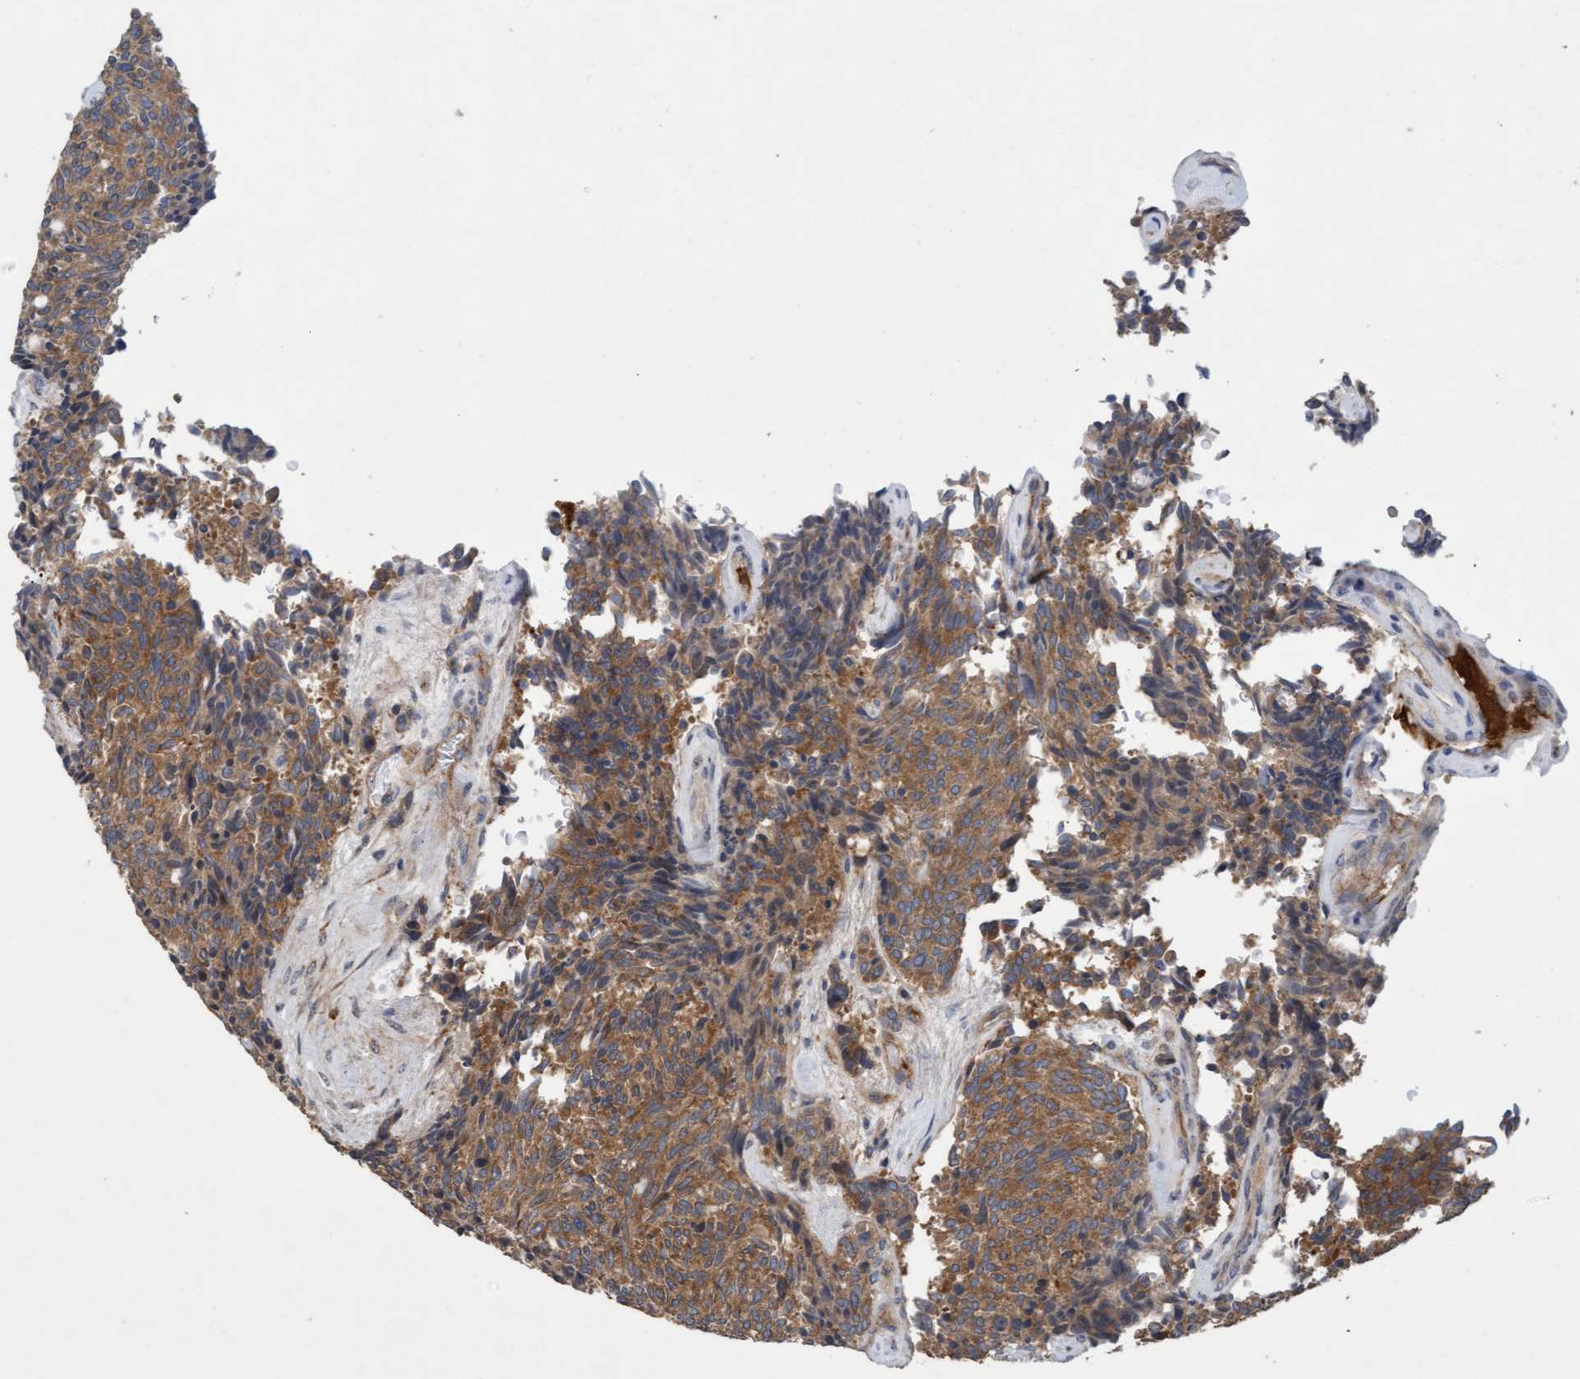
{"staining": {"intensity": "moderate", "quantity": ">75%", "location": "cytoplasmic/membranous"}, "tissue": "carcinoid", "cell_type": "Tumor cells", "image_type": "cancer", "snomed": [{"axis": "morphology", "description": "Carcinoid, malignant, NOS"}, {"axis": "topography", "description": "Pancreas"}], "caption": "There is medium levels of moderate cytoplasmic/membranous positivity in tumor cells of carcinoid, as demonstrated by immunohistochemical staining (brown color).", "gene": "DDHD2", "patient": {"sex": "female", "age": 54}}